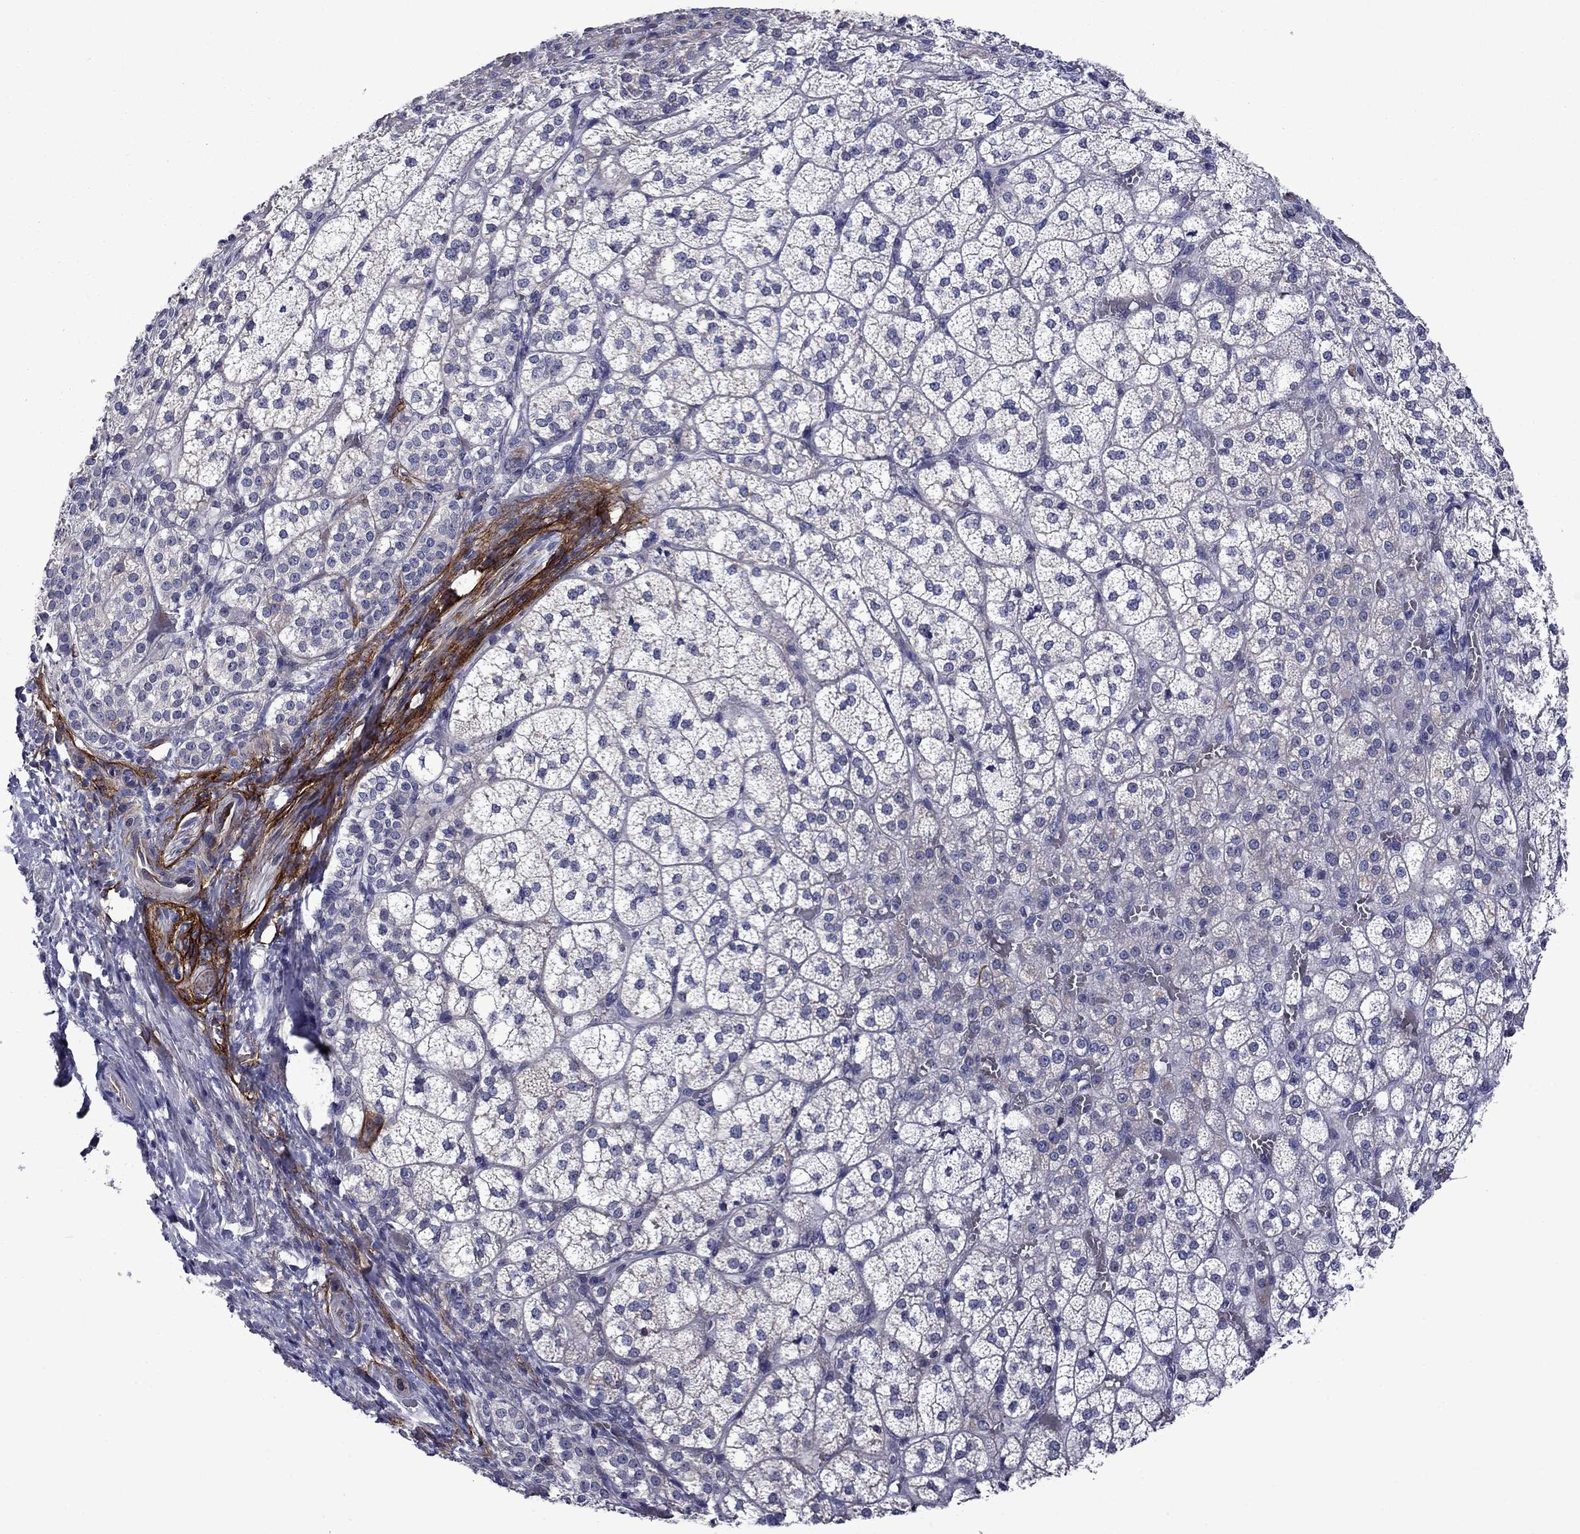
{"staining": {"intensity": "weak", "quantity": "<25%", "location": "cytoplasmic/membranous"}, "tissue": "adrenal gland", "cell_type": "Glandular cells", "image_type": "normal", "snomed": [{"axis": "morphology", "description": "Normal tissue, NOS"}, {"axis": "topography", "description": "Adrenal gland"}], "caption": "An immunohistochemistry (IHC) photomicrograph of benign adrenal gland is shown. There is no staining in glandular cells of adrenal gland.", "gene": "LMO7", "patient": {"sex": "female", "age": 60}}